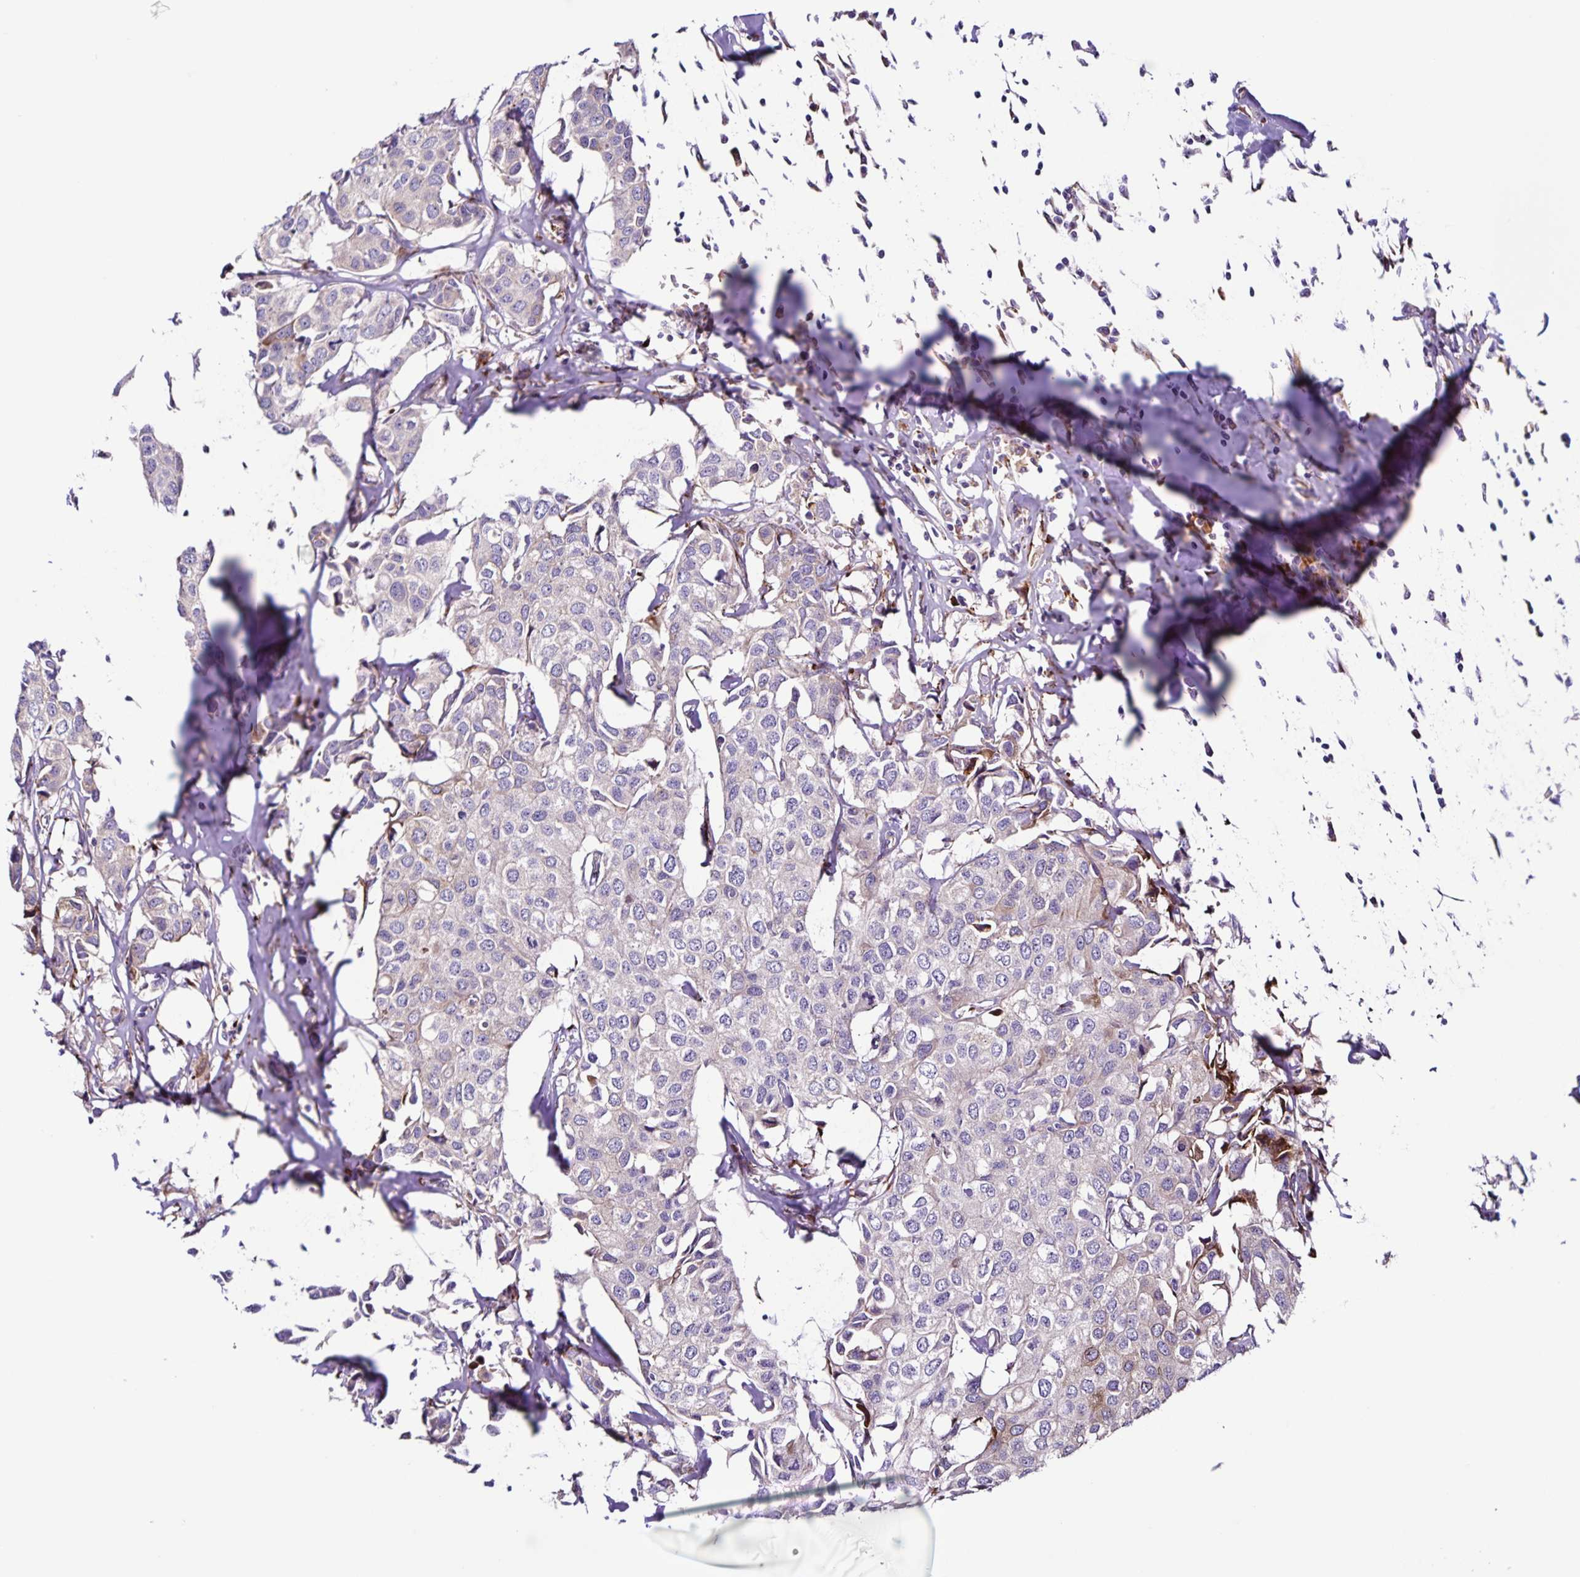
{"staining": {"intensity": "weak", "quantity": "<25%", "location": "cytoplasmic/membranous"}, "tissue": "breast cancer", "cell_type": "Tumor cells", "image_type": "cancer", "snomed": [{"axis": "morphology", "description": "Duct carcinoma"}, {"axis": "topography", "description": "Breast"}], "caption": "Tumor cells are negative for brown protein staining in infiltrating ductal carcinoma (breast). (Immunohistochemistry, brightfield microscopy, high magnification).", "gene": "OSBPL5", "patient": {"sex": "female", "age": 80}}